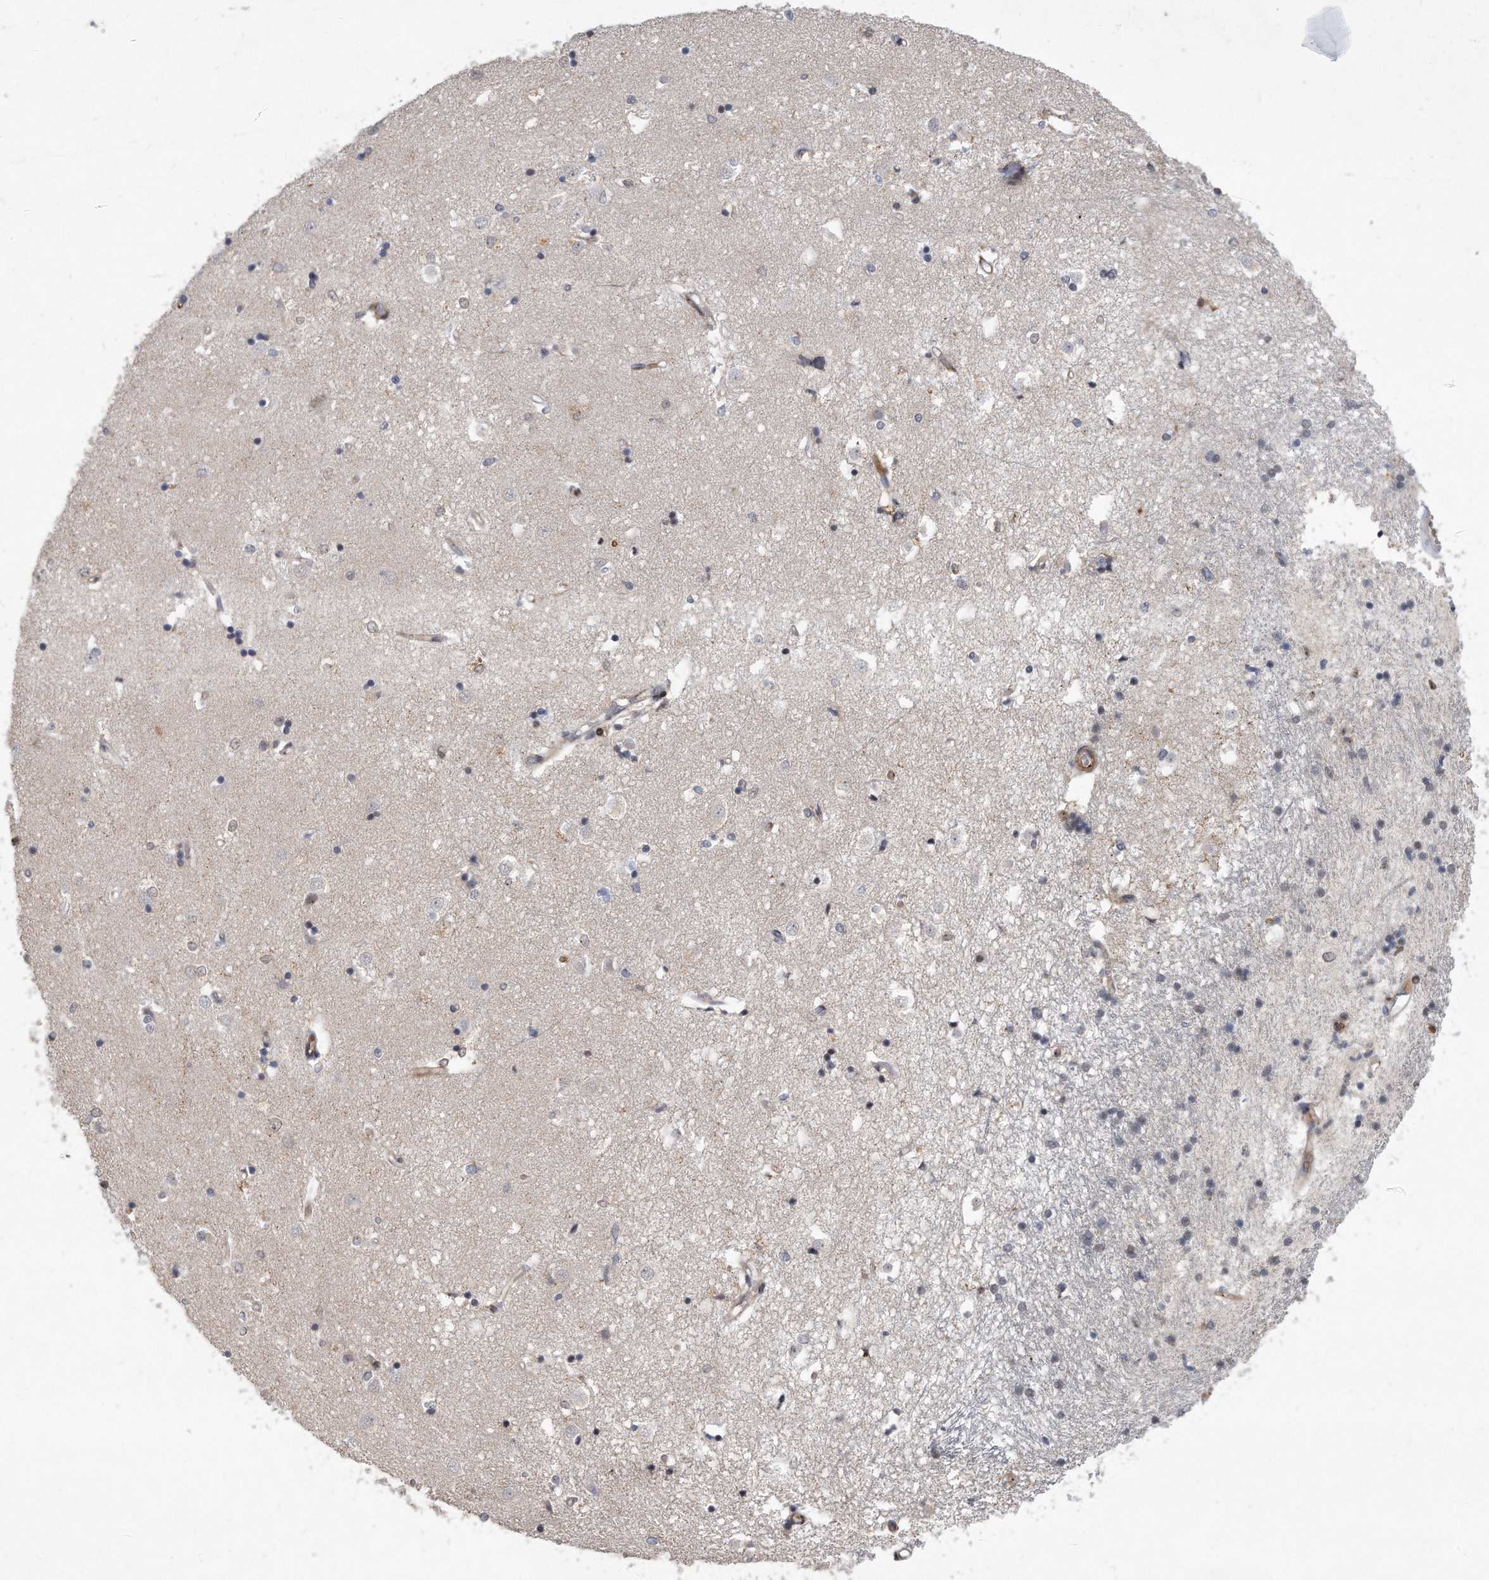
{"staining": {"intensity": "negative", "quantity": "none", "location": "none"}, "tissue": "caudate", "cell_type": "Glial cells", "image_type": "normal", "snomed": [{"axis": "morphology", "description": "Normal tissue, NOS"}, {"axis": "topography", "description": "Lateral ventricle wall"}], "caption": "Immunohistochemistry (IHC) photomicrograph of benign human caudate stained for a protein (brown), which reveals no positivity in glial cells. Nuclei are stained in blue.", "gene": "PGBD2", "patient": {"sex": "male", "age": 45}}